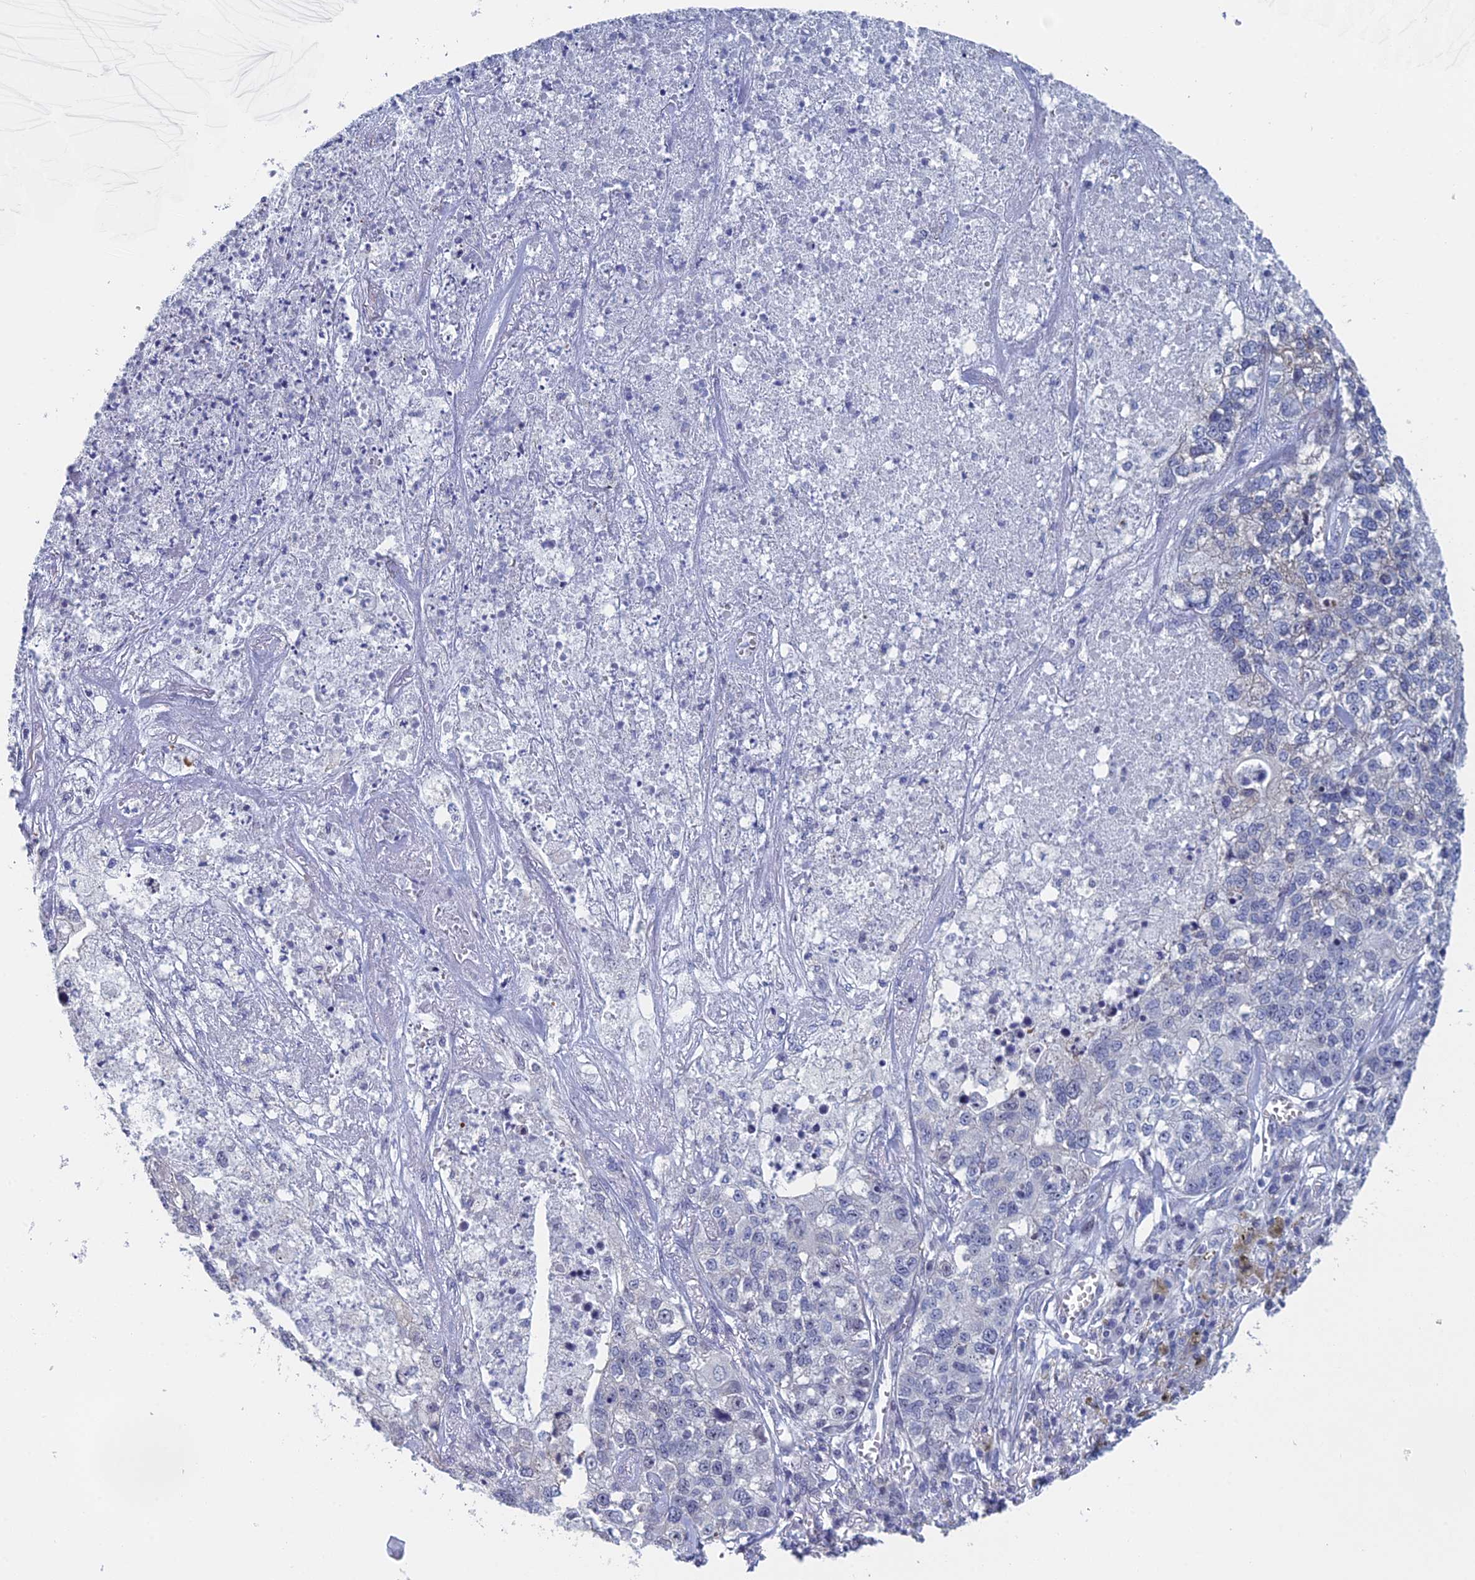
{"staining": {"intensity": "negative", "quantity": "none", "location": "none"}, "tissue": "lung cancer", "cell_type": "Tumor cells", "image_type": "cancer", "snomed": [{"axis": "morphology", "description": "Adenocarcinoma, NOS"}, {"axis": "topography", "description": "Lung"}], "caption": "Immunohistochemical staining of human lung cancer exhibits no significant staining in tumor cells.", "gene": "GMNC", "patient": {"sex": "male", "age": 49}}